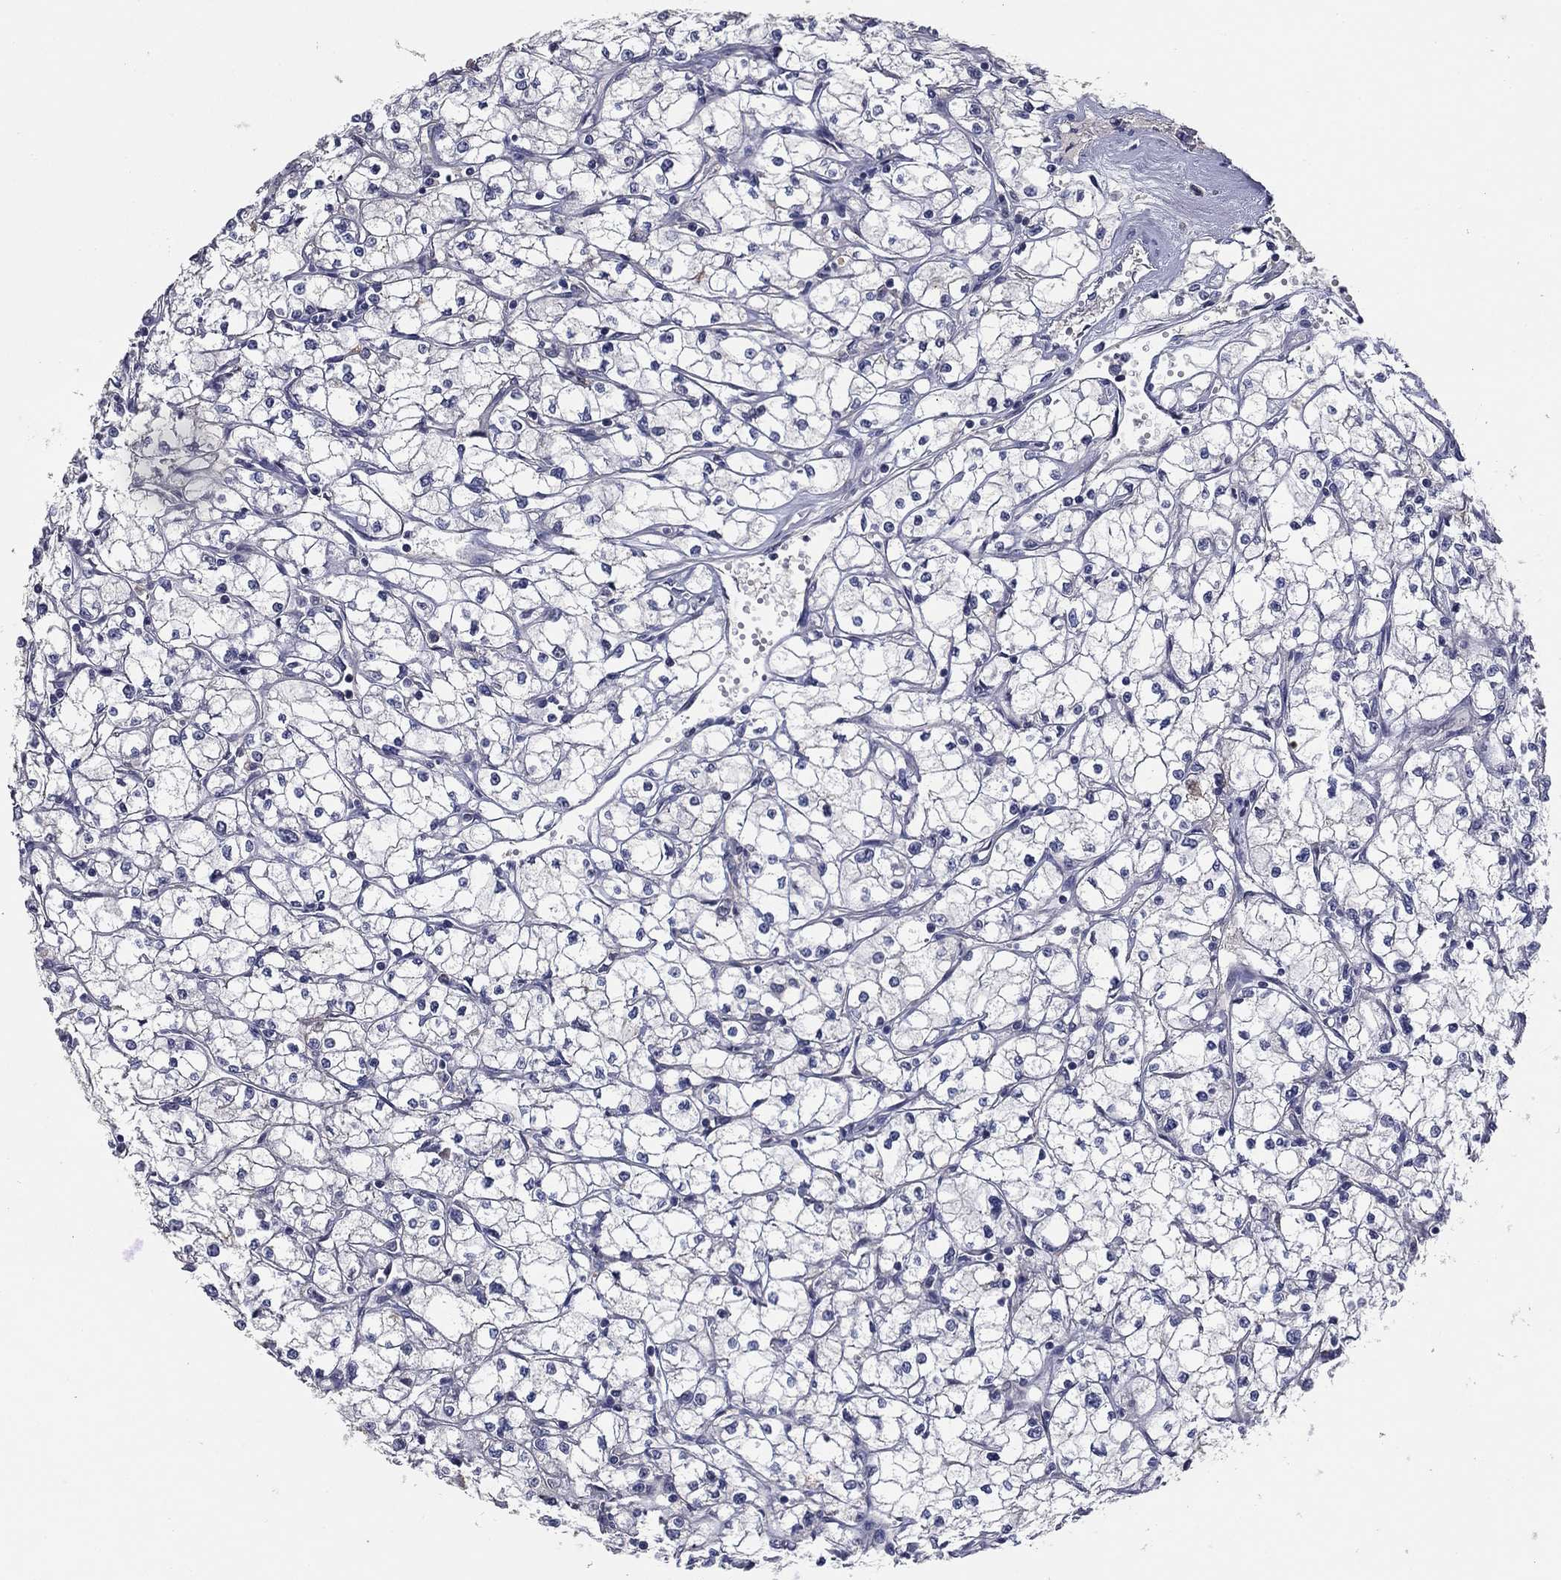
{"staining": {"intensity": "negative", "quantity": "none", "location": "none"}, "tissue": "renal cancer", "cell_type": "Tumor cells", "image_type": "cancer", "snomed": [{"axis": "morphology", "description": "Adenocarcinoma, NOS"}, {"axis": "topography", "description": "Kidney"}], "caption": "High magnification brightfield microscopy of renal adenocarcinoma stained with DAB (brown) and counterstained with hematoxylin (blue): tumor cells show no significant staining.", "gene": "CD274", "patient": {"sex": "male", "age": 67}}